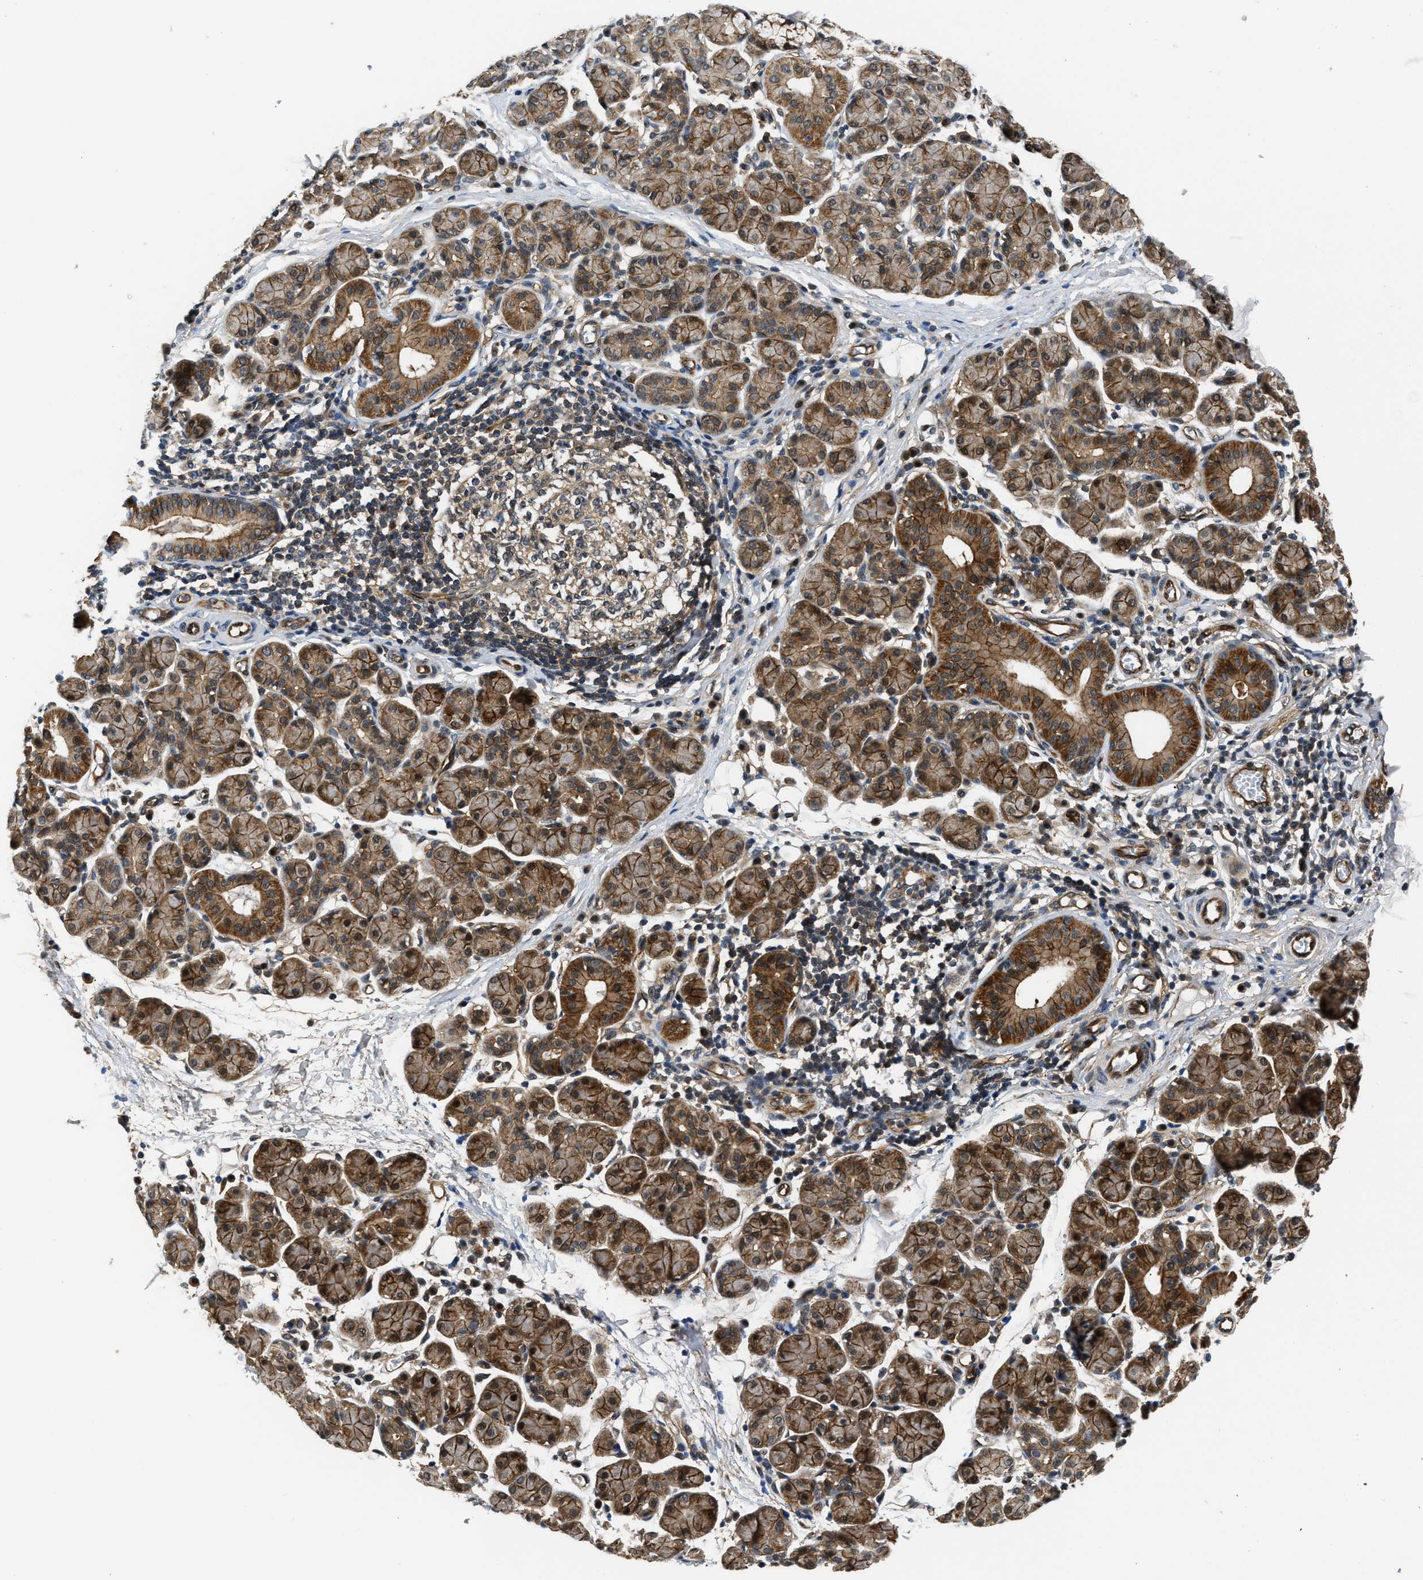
{"staining": {"intensity": "moderate", "quantity": "25%-75%", "location": "cytoplasmic/membranous,nuclear"}, "tissue": "salivary gland", "cell_type": "Glandular cells", "image_type": "normal", "snomed": [{"axis": "morphology", "description": "Normal tissue, NOS"}, {"axis": "morphology", "description": "Inflammation, NOS"}, {"axis": "topography", "description": "Lymph node"}, {"axis": "topography", "description": "Salivary gland"}], "caption": "Salivary gland stained with DAB (3,3'-diaminobenzidine) immunohistochemistry (IHC) reveals medium levels of moderate cytoplasmic/membranous,nuclear staining in about 25%-75% of glandular cells. Immunohistochemistry stains the protein of interest in brown and the nuclei are stained blue.", "gene": "COPS2", "patient": {"sex": "male", "age": 3}}